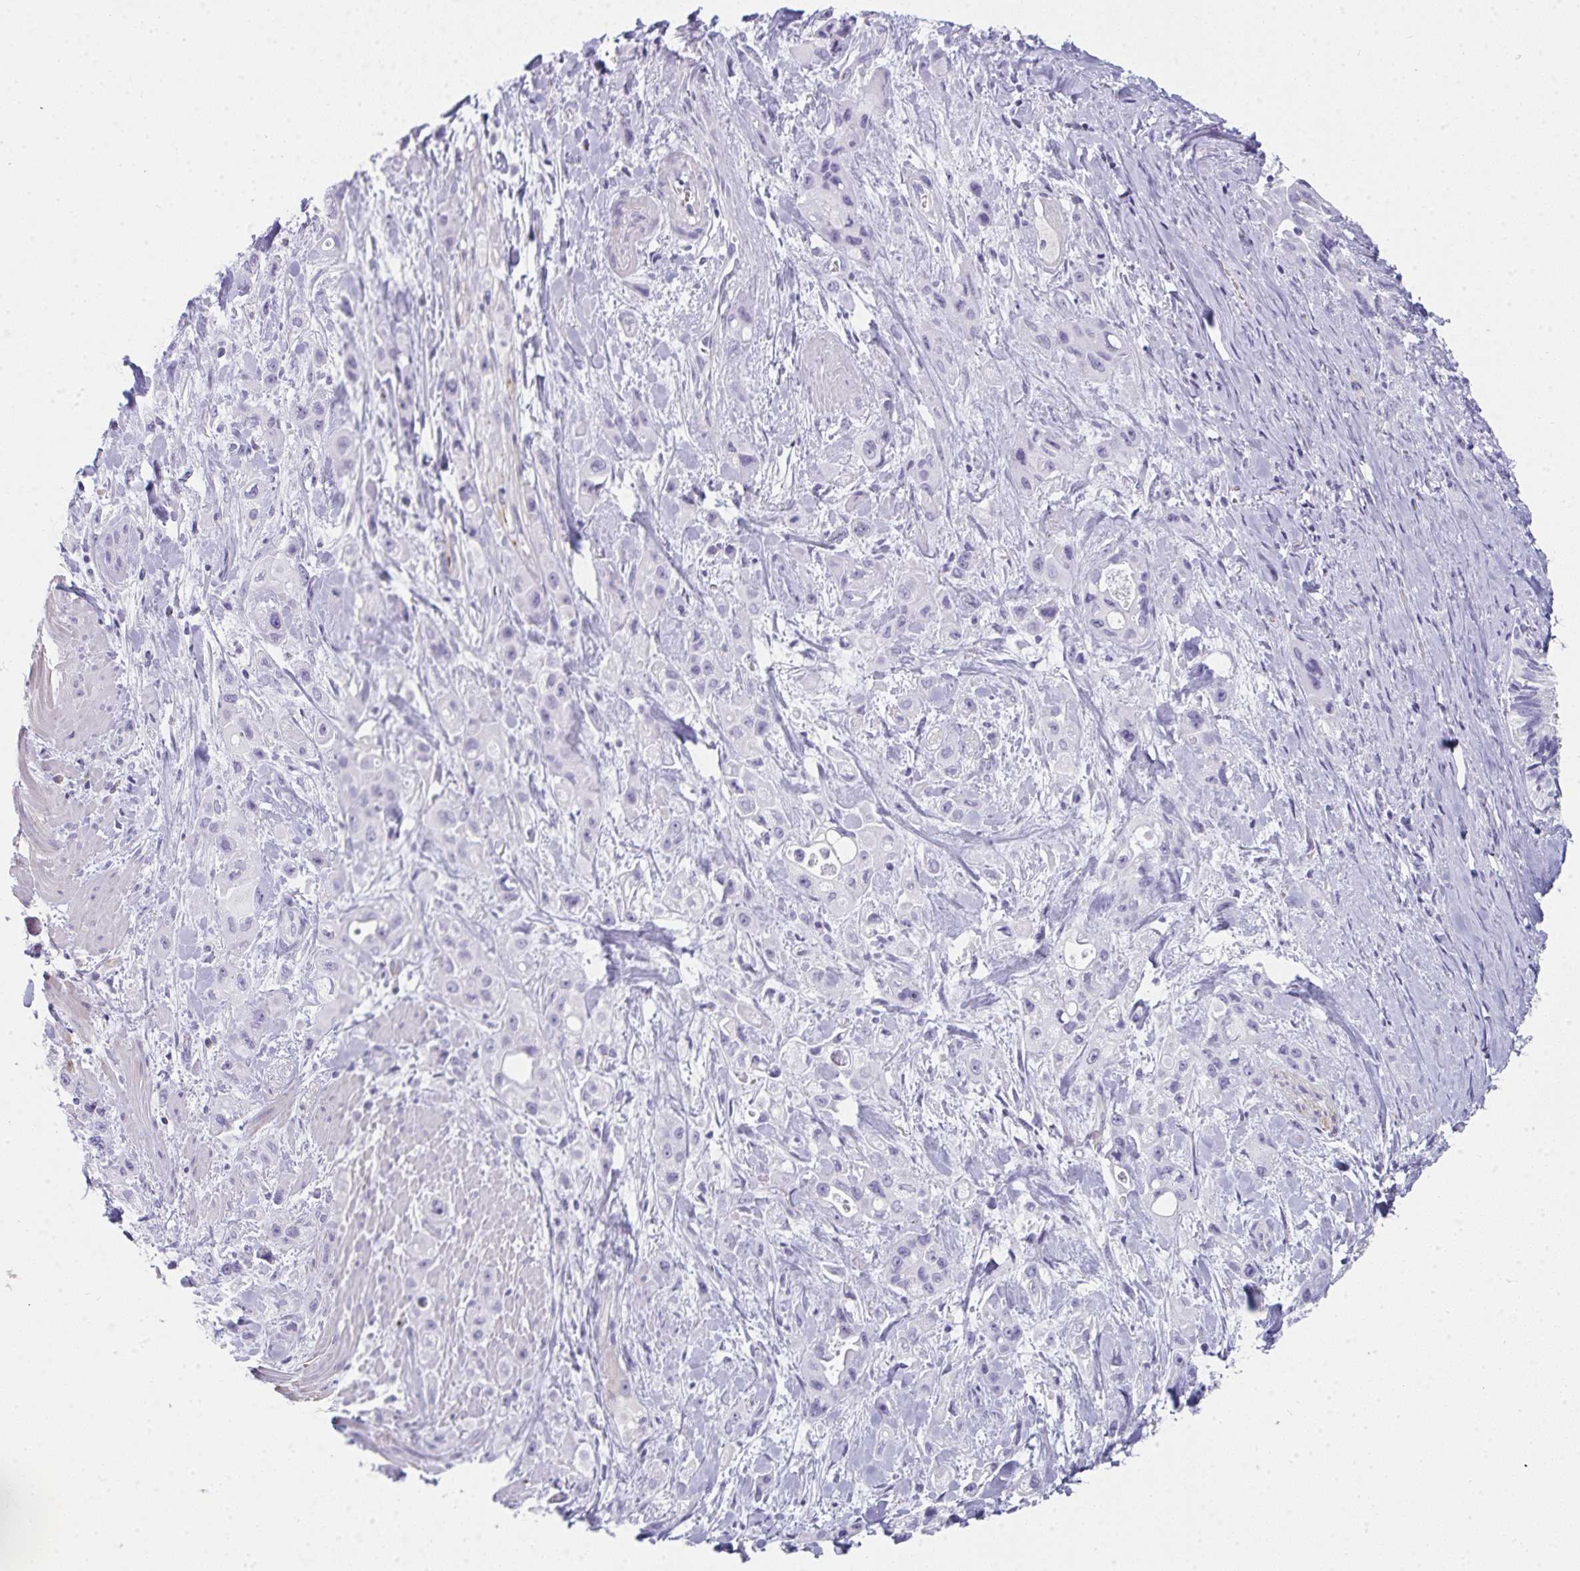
{"staining": {"intensity": "negative", "quantity": "none", "location": "none"}, "tissue": "pancreatic cancer", "cell_type": "Tumor cells", "image_type": "cancer", "snomed": [{"axis": "morphology", "description": "Adenocarcinoma, NOS"}, {"axis": "topography", "description": "Pancreas"}], "caption": "Image shows no protein expression in tumor cells of adenocarcinoma (pancreatic) tissue.", "gene": "PRND", "patient": {"sex": "female", "age": 66}}